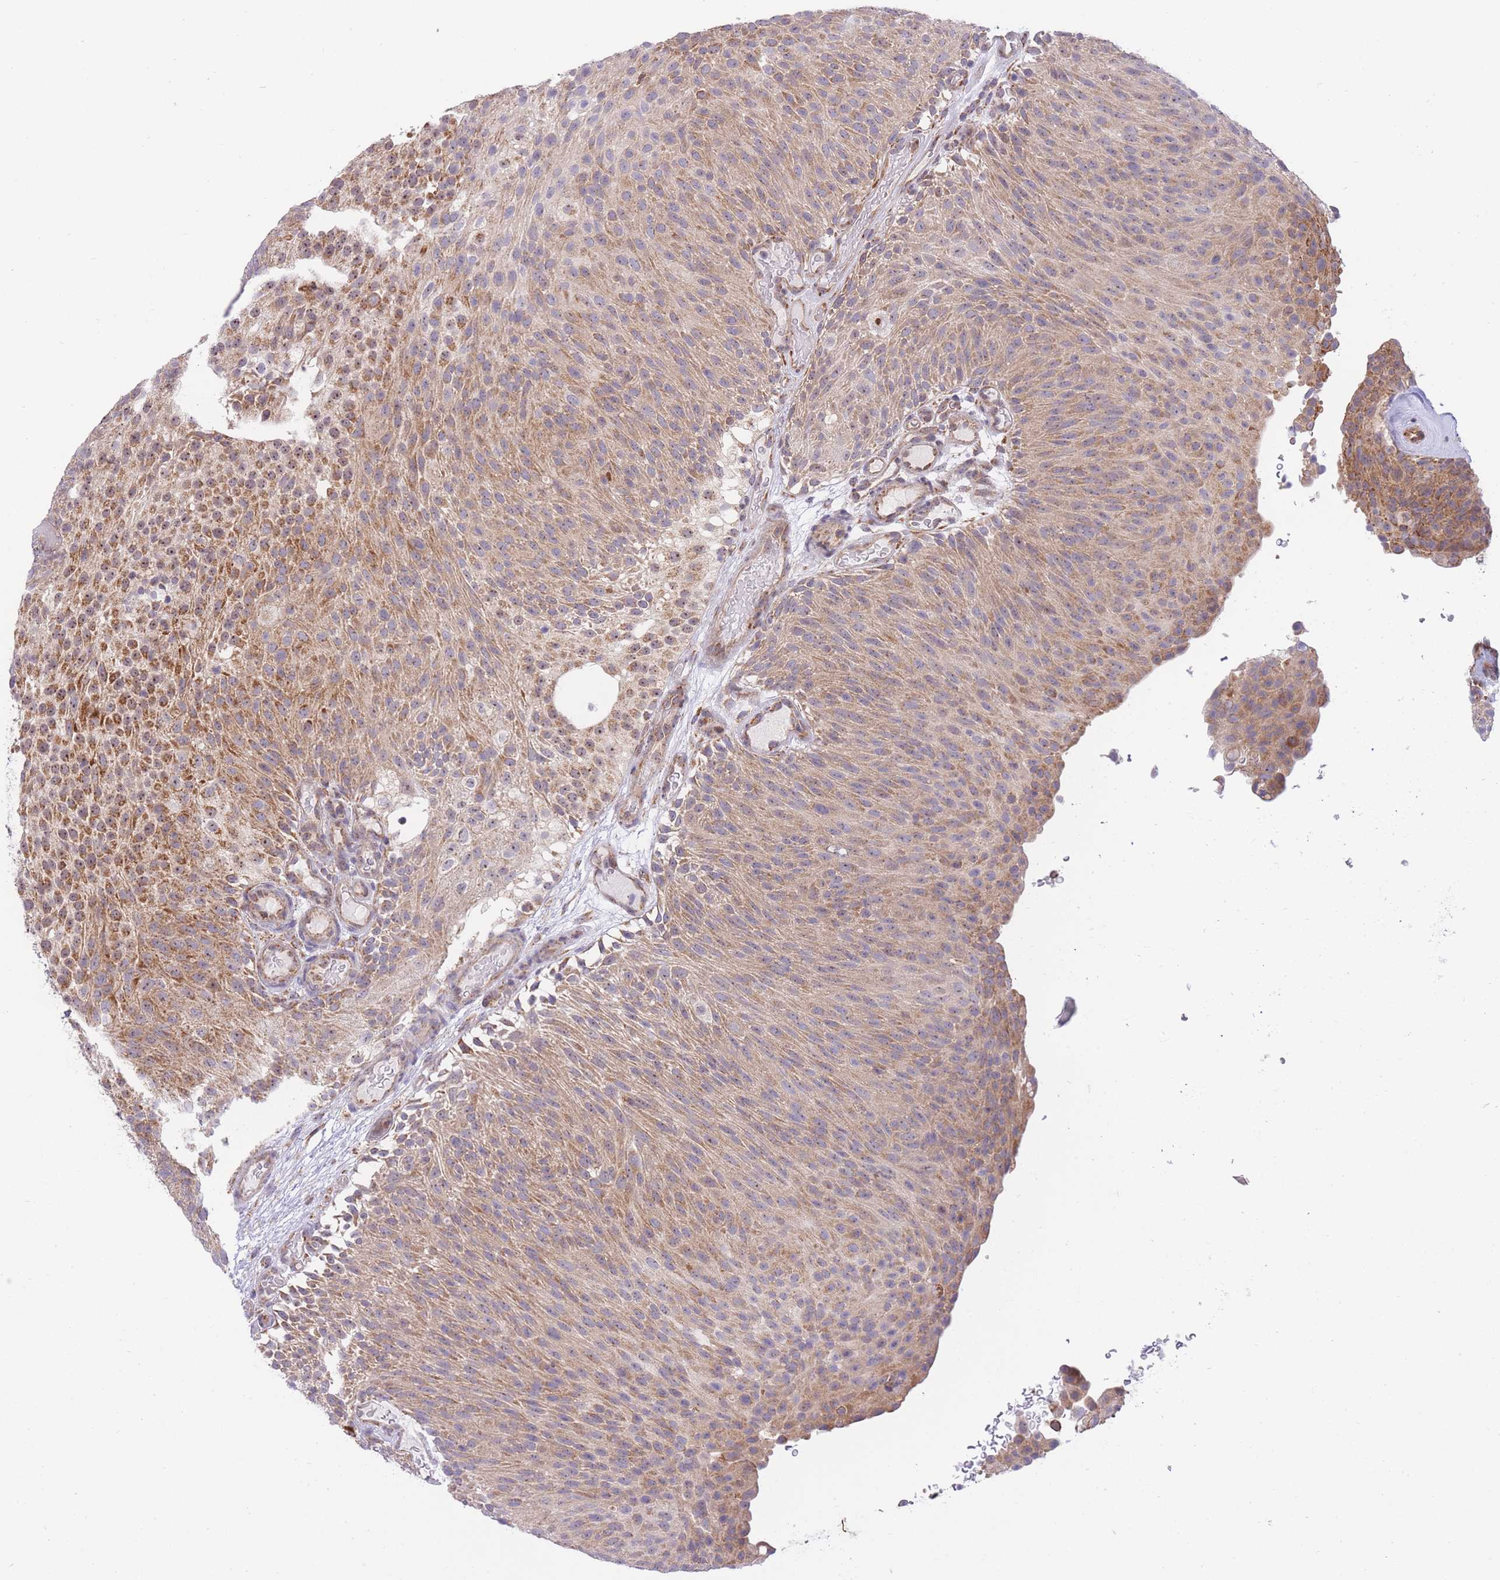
{"staining": {"intensity": "moderate", "quantity": ">75%", "location": "cytoplasmic/membranous"}, "tissue": "urothelial cancer", "cell_type": "Tumor cells", "image_type": "cancer", "snomed": [{"axis": "morphology", "description": "Urothelial carcinoma, Low grade"}, {"axis": "topography", "description": "Urinary bladder"}], "caption": "This is a micrograph of IHC staining of low-grade urothelial carcinoma, which shows moderate staining in the cytoplasmic/membranous of tumor cells.", "gene": "EXOSC8", "patient": {"sex": "male", "age": 78}}